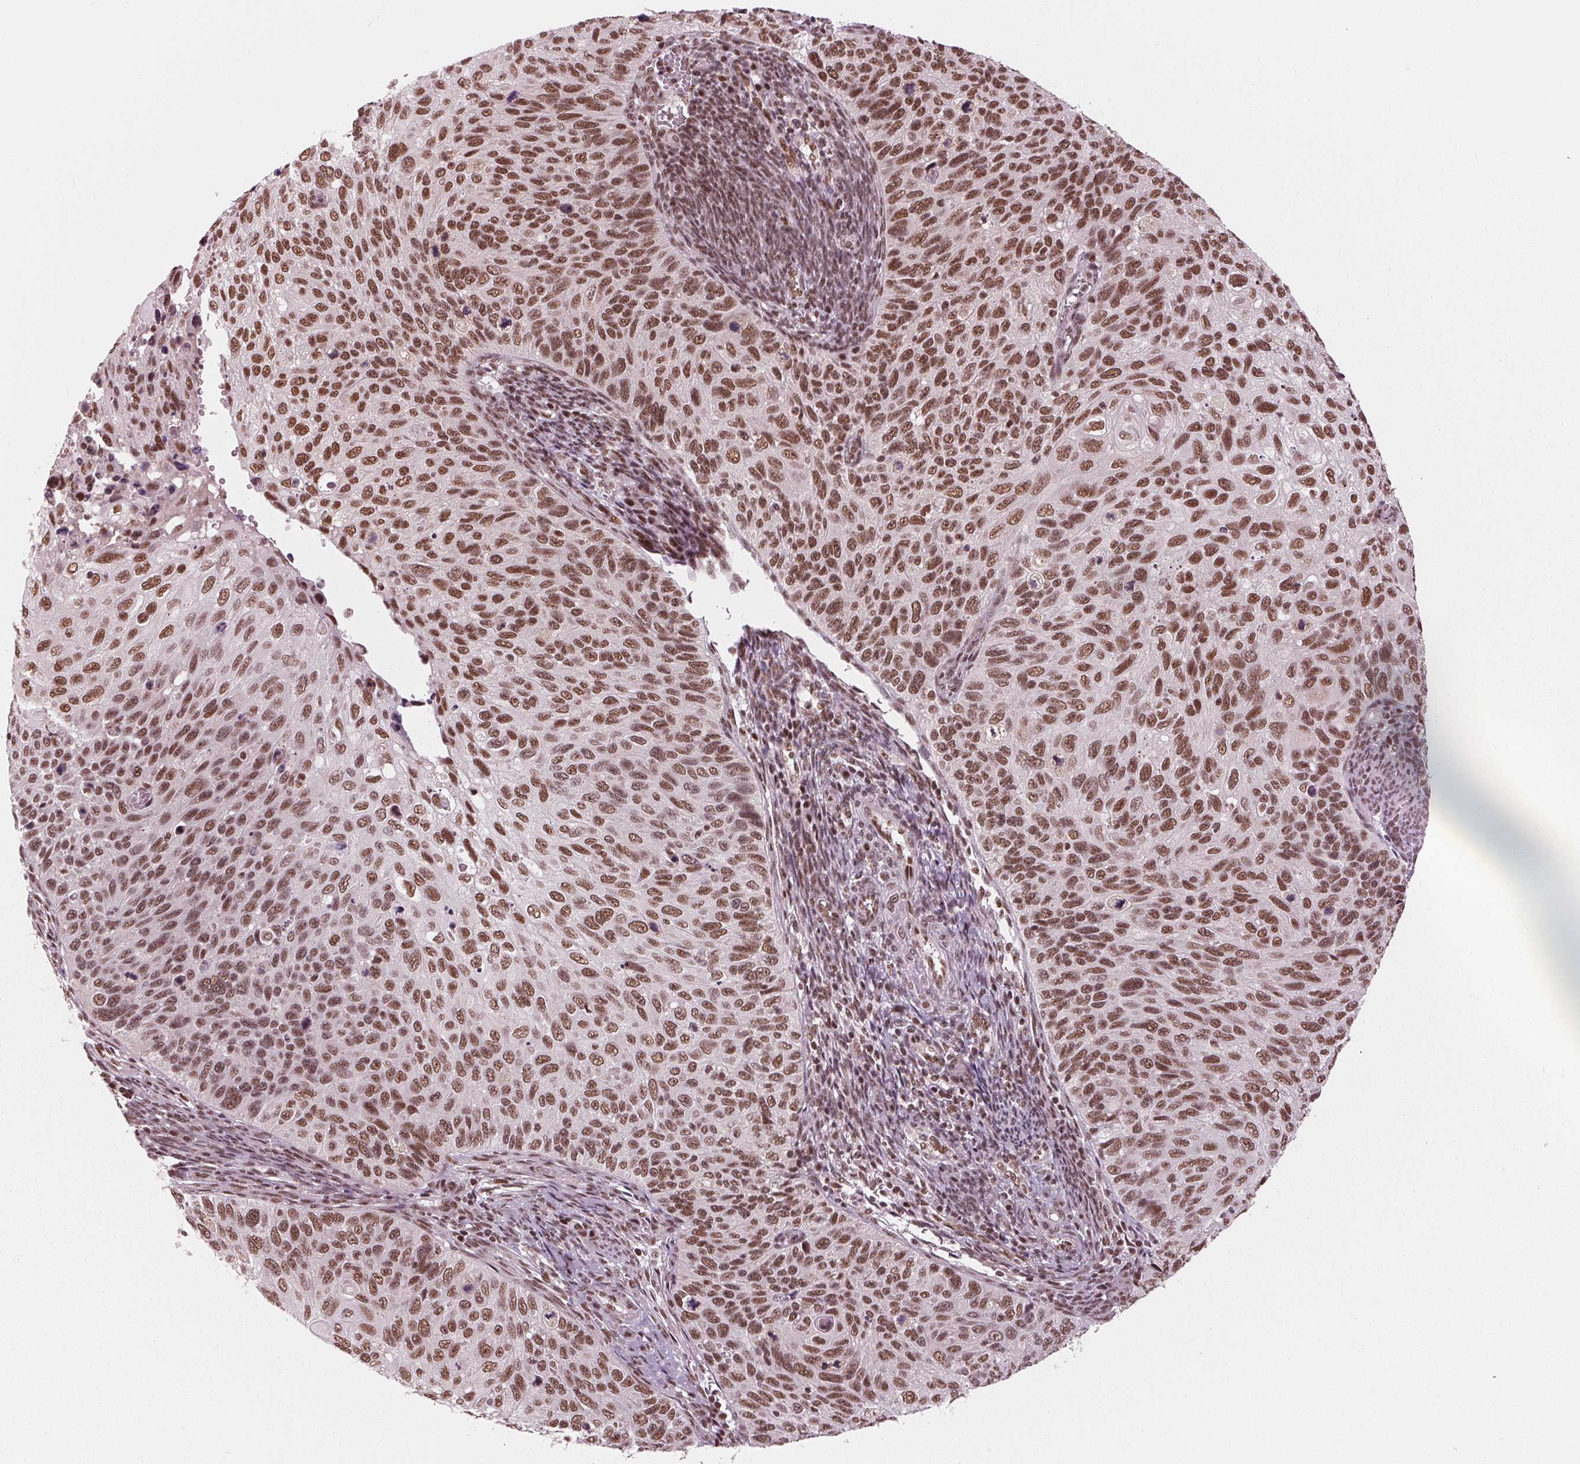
{"staining": {"intensity": "strong", "quantity": ">75%", "location": "nuclear"}, "tissue": "cervical cancer", "cell_type": "Tumor cells", "image_type": "cancer", "snomed": [{"axis": "morphology", "description": "Squamous cell carcinoma, NOS"}, {"axis": "topography", "description": "Cervix"}], "caption": "Immunohistochemical staining of human cervical cancer exhibits high levels of strong nuclear protein staining in about >75% of tumor cells. Immunohistochemistry (ihc) stains the protein of interest in brown and the nuclei are stained blue.", "gene": "LSM2", "patient": {"sex": "female", "age": 70}}